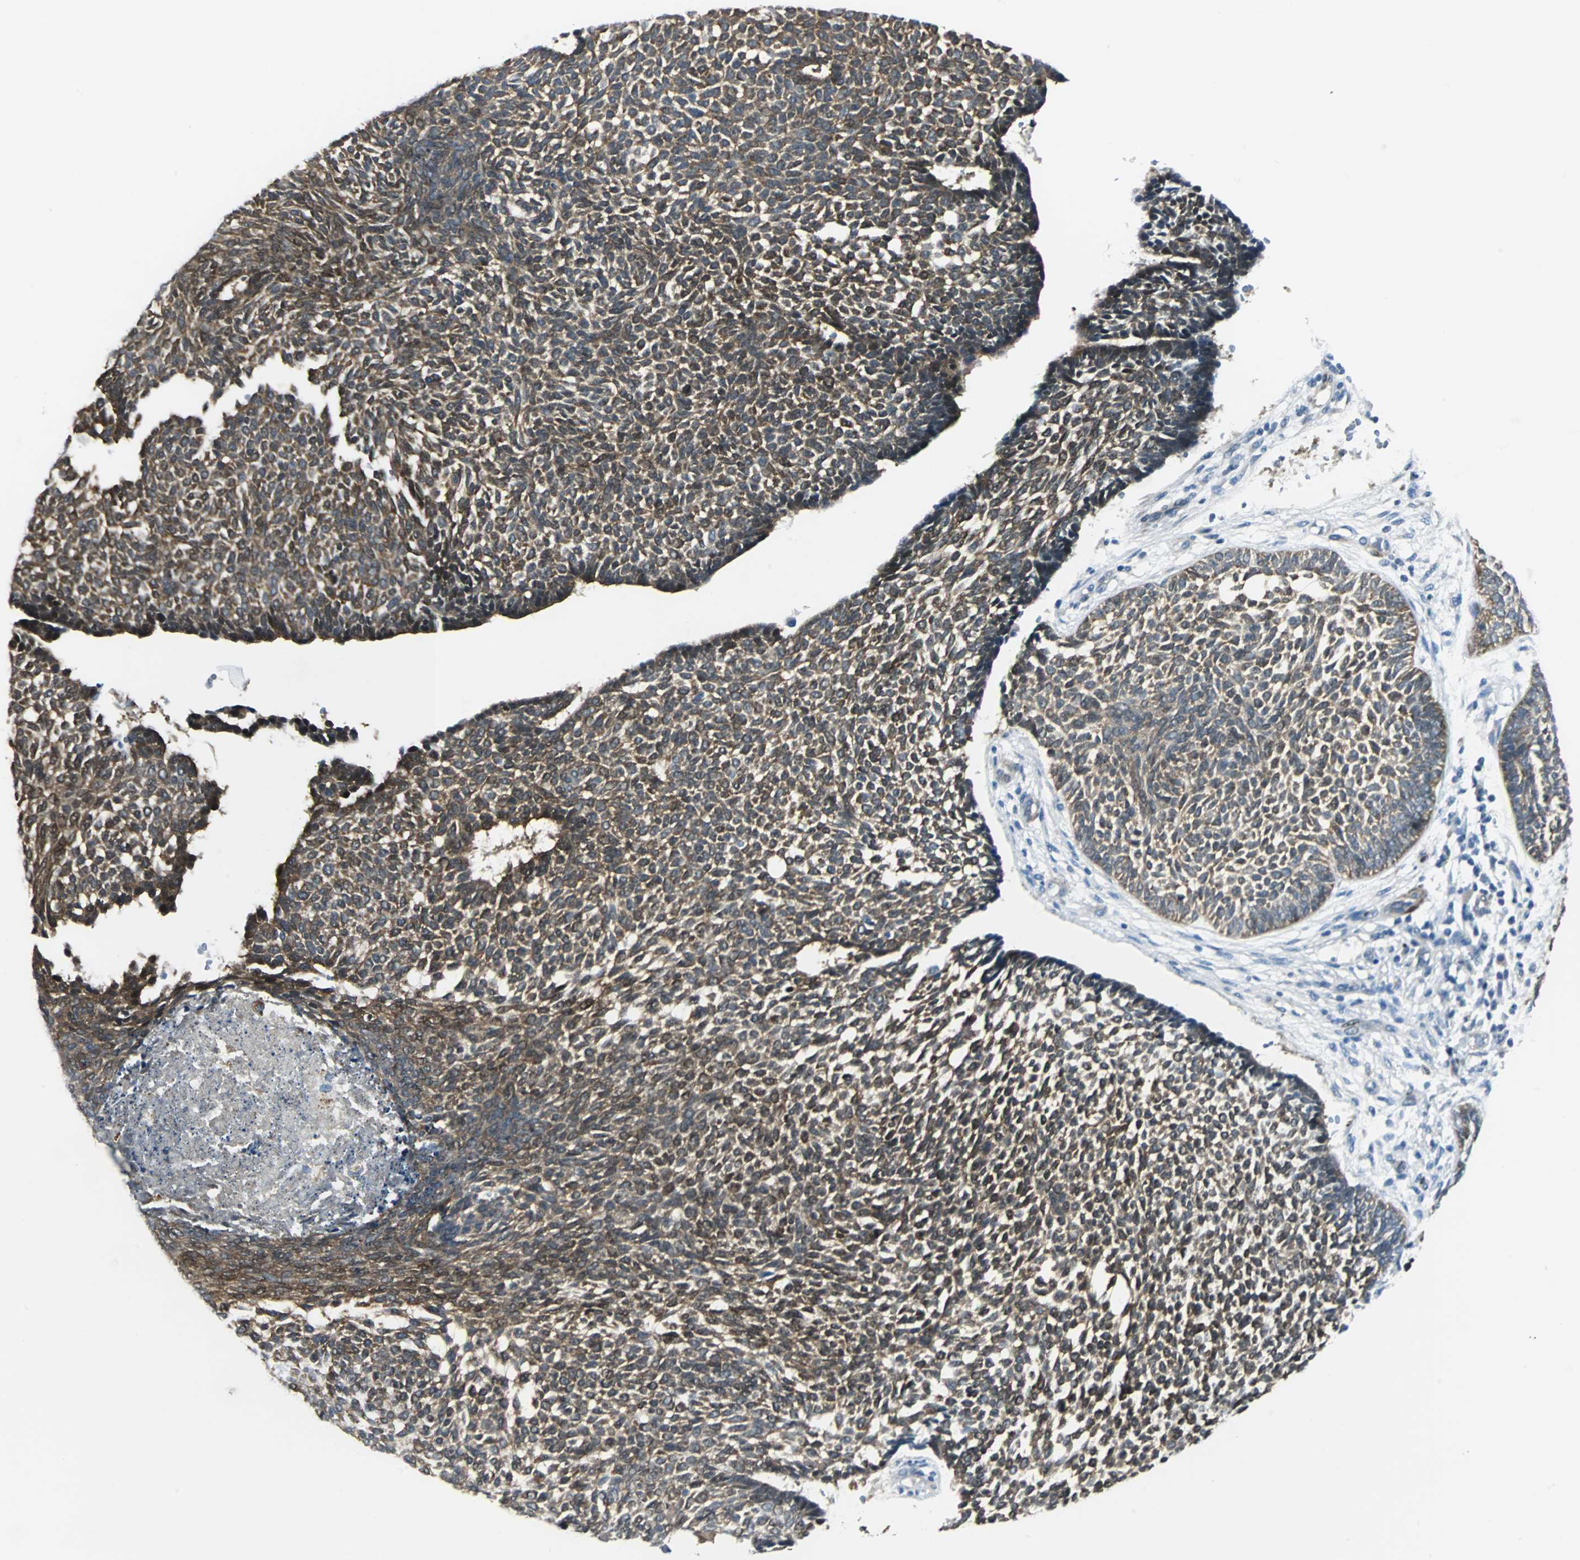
{"staining": {"intensity": "moderate", "quantity": ">75%", "location": "cytoplasmic/membranous"}, "tissue": "skin cancer", "cell_type": "Tumor cells", "image_type": "cancer", "snomed": [{"axis": "morphology", "description": "Normal tissue, NOS"}, {"axis": "morphology", "description": "Basal cell carcinoma"}, {"axis": "topography", "description": "Skin"}], "caption": "IHC photomicrograph of skin basal cell carcinoma stained for a protein (brown), which demonstrates medium levels of moderate cytoplasmic/membranous positivity in about >75% of tumor cells.", "gene": "FHL2", "patient": {"sex": "male", "age": 87}}